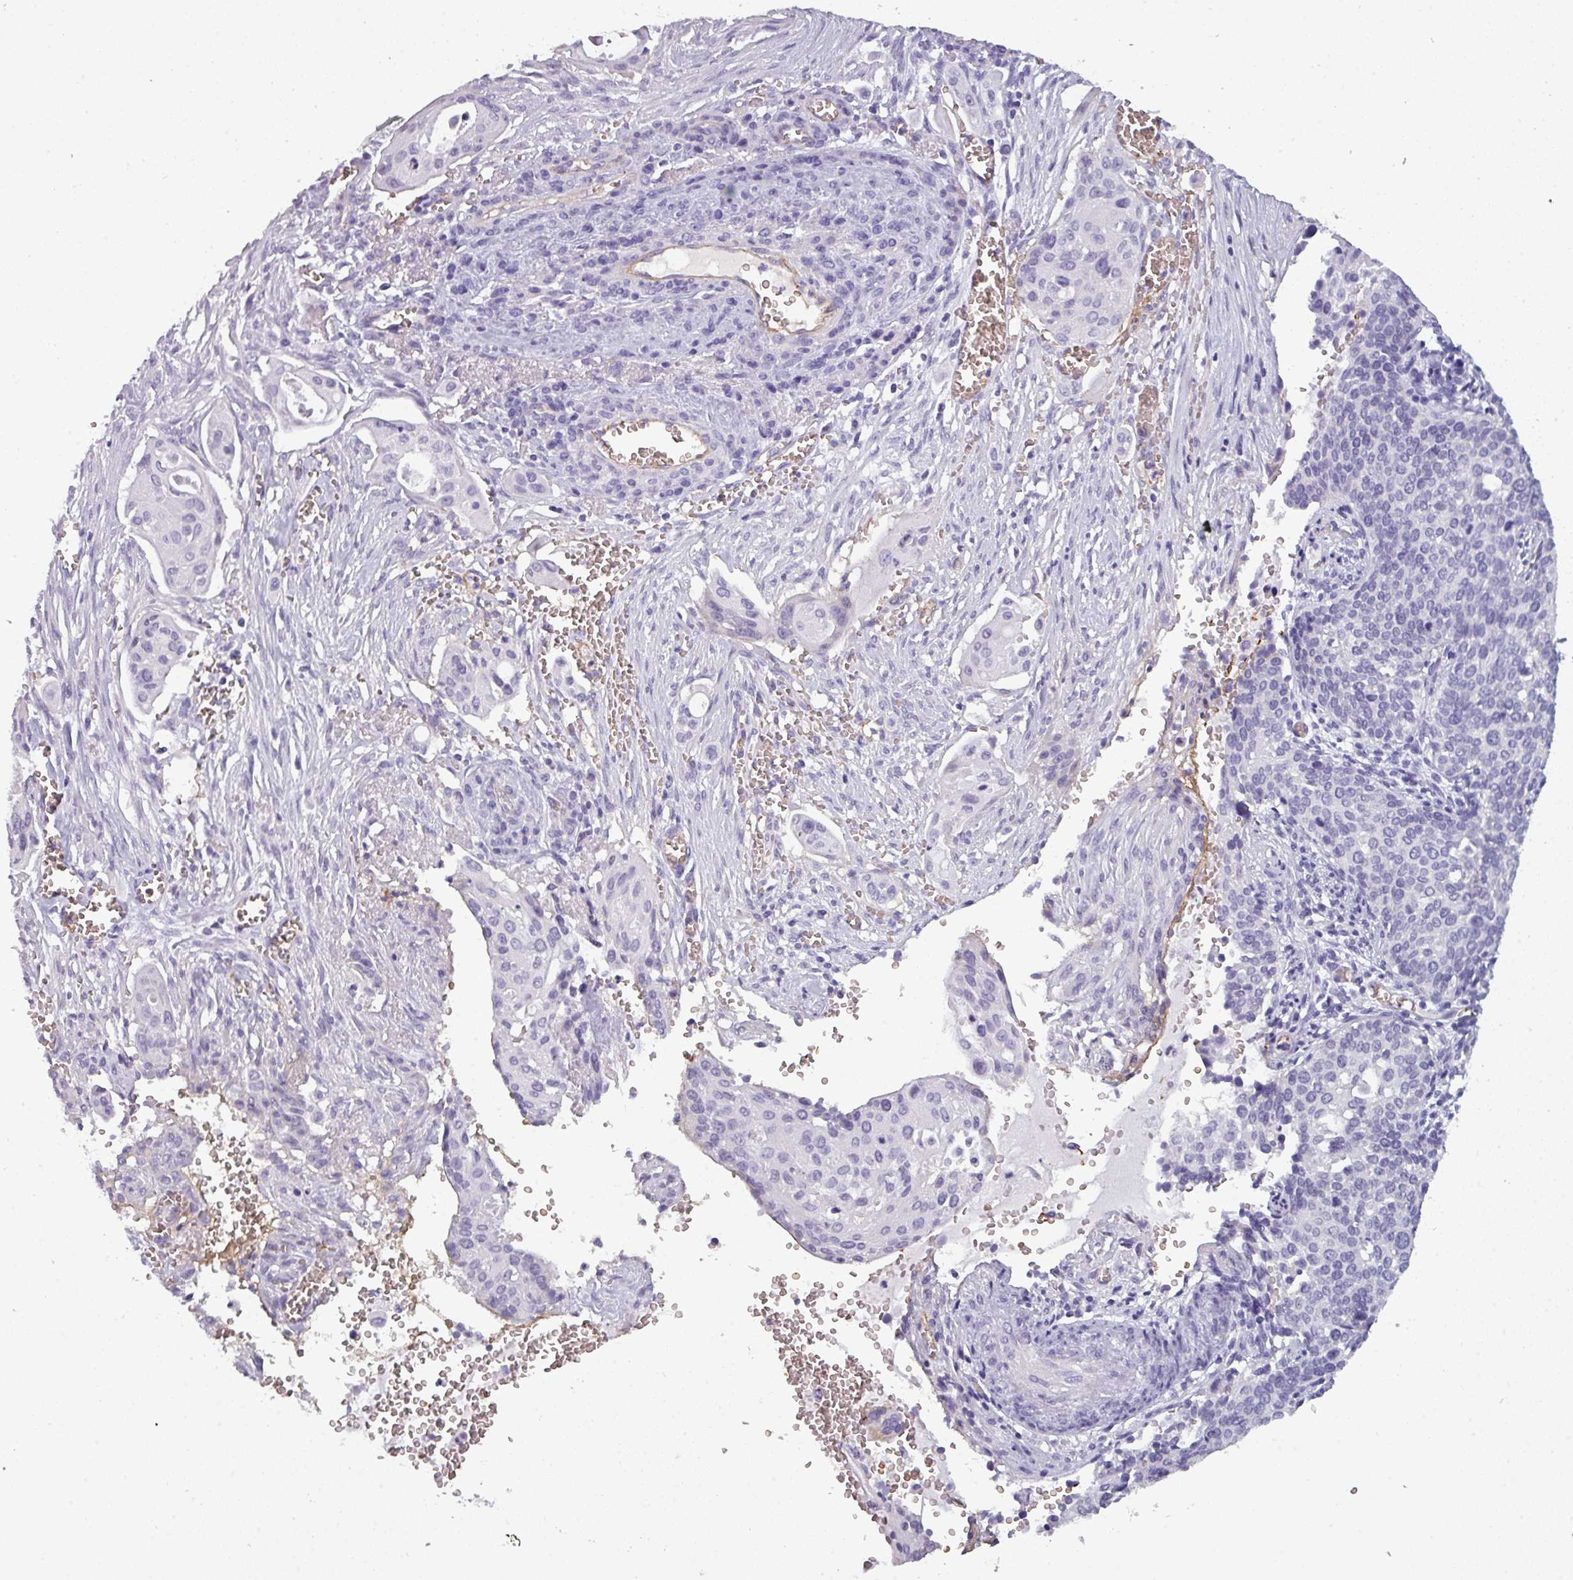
{"staining": {"intensity": "negative", "quantity": "none", "location": "none"}, "tissue": "cervical cancer", "cell_type": "Tumor cells", "image_type": "cancer", "snomed": [{"axis": "morphology", "description": "Squamous cell carcinoma, NOS"}, {"axis": "topography", "description": "Cervix"}], "caption": "The immunohistochemistry (IHC) image has no significant expression in tumor cells of cervical cancer (squamous cell carcinoma) tissue. (Immunohistochemistry, brightfield microscopy, high magnification).", "gene": "AREL1", "patient": {"sex": "female", "age": 44}}